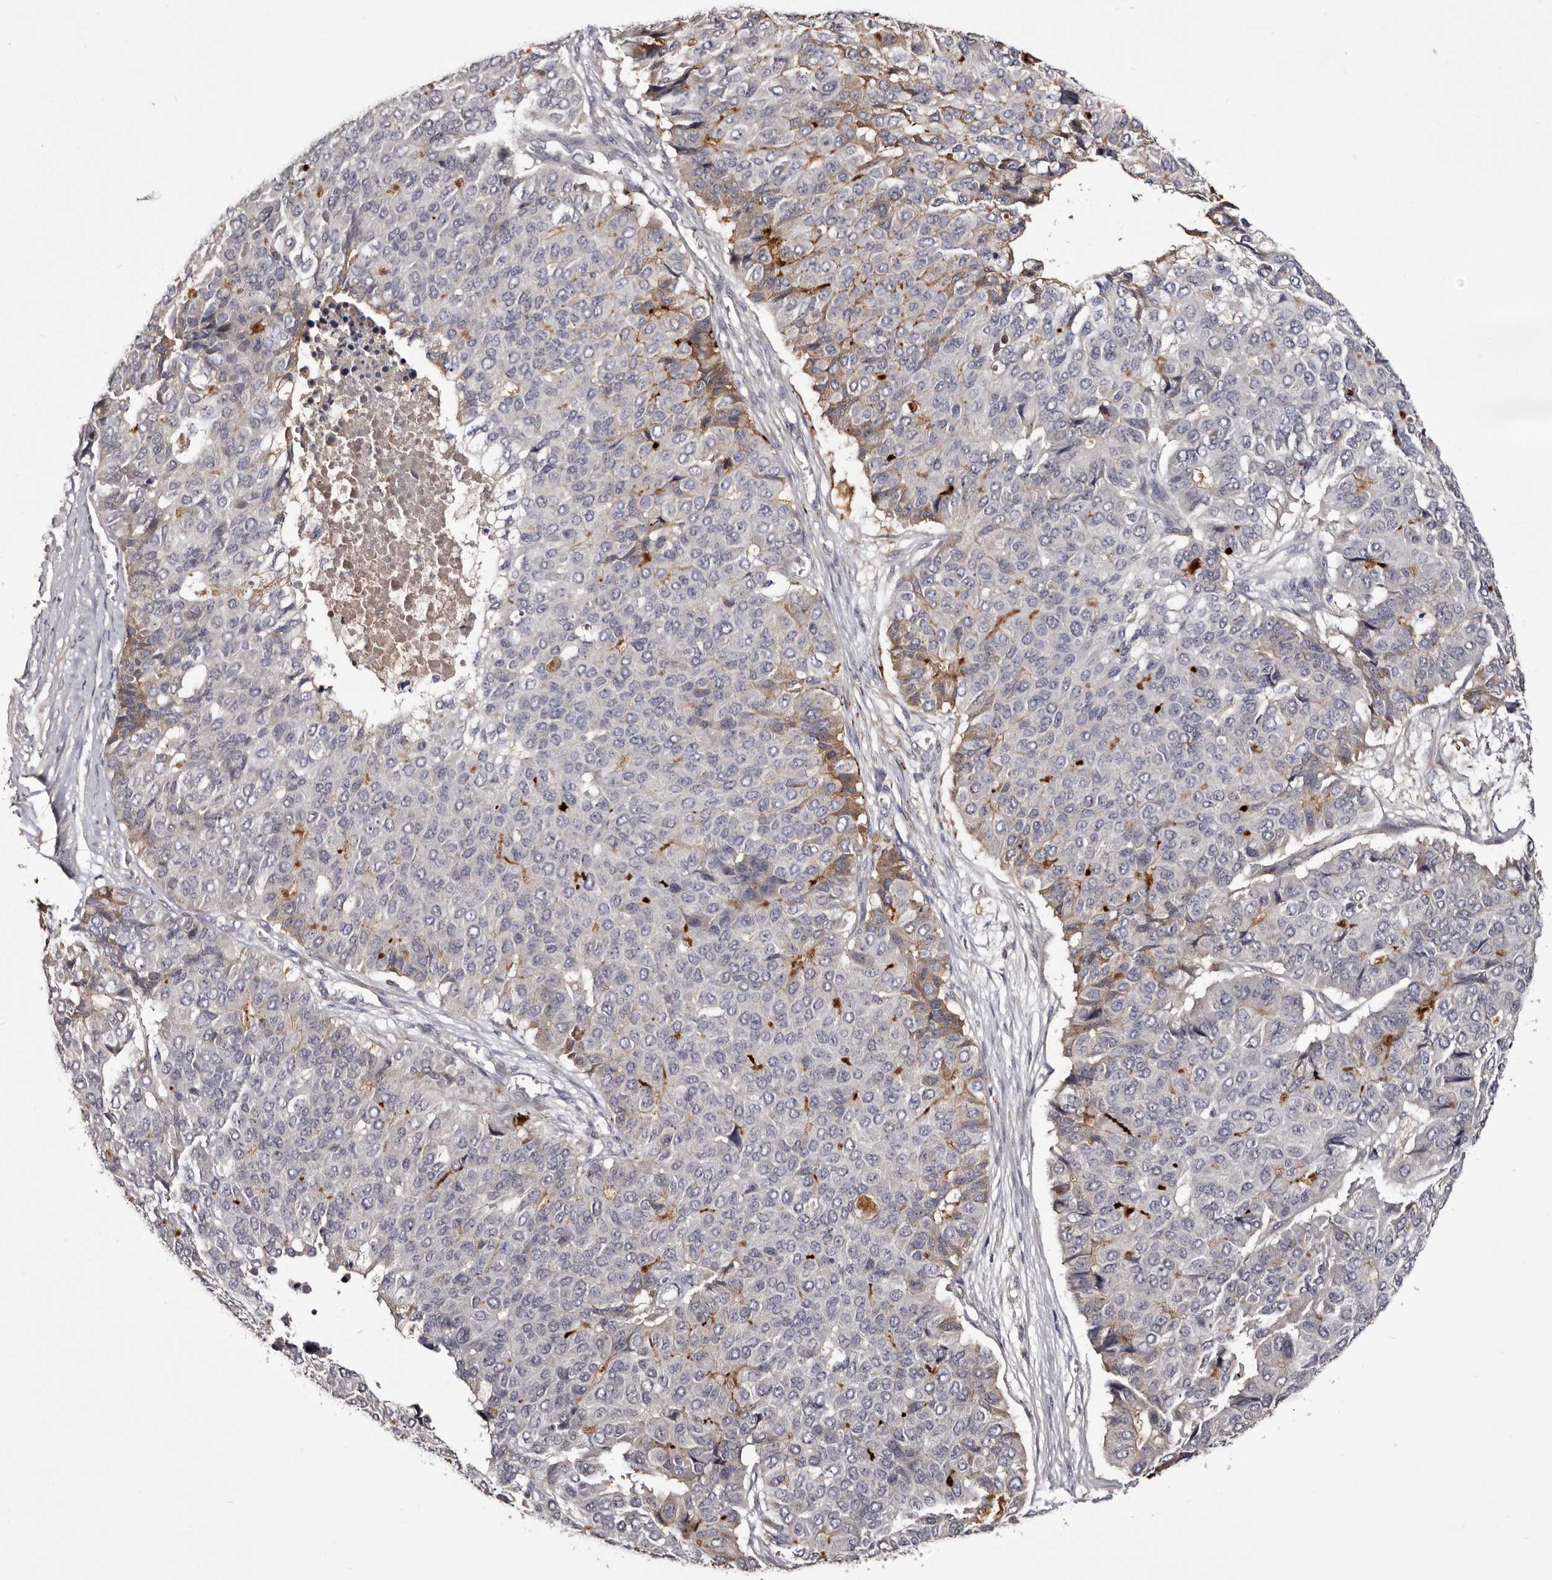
{"staining": {"intensity": "weak", "quantity": "<25%", "location": "cytoplasmic/membranous"}, "tissue": "pancreatic cancer", "cell_type": "Tumor cells", "image_type": "cancer", "snomed": [{"axis": "morphology", "description": "Adenocarcinoma, NOS"}, {"axis": "topography", "description": "Pancreas"}], "caption": "Immunohistochemistry of human pancreatic adenocarcinoma exhibits no positivity in tumor cells. (Brightfield microscopy of DAB immunohistochemistry at high magnification).", "gene": "CYP1B1", "patient": {"sex": "male", "age": 50}}